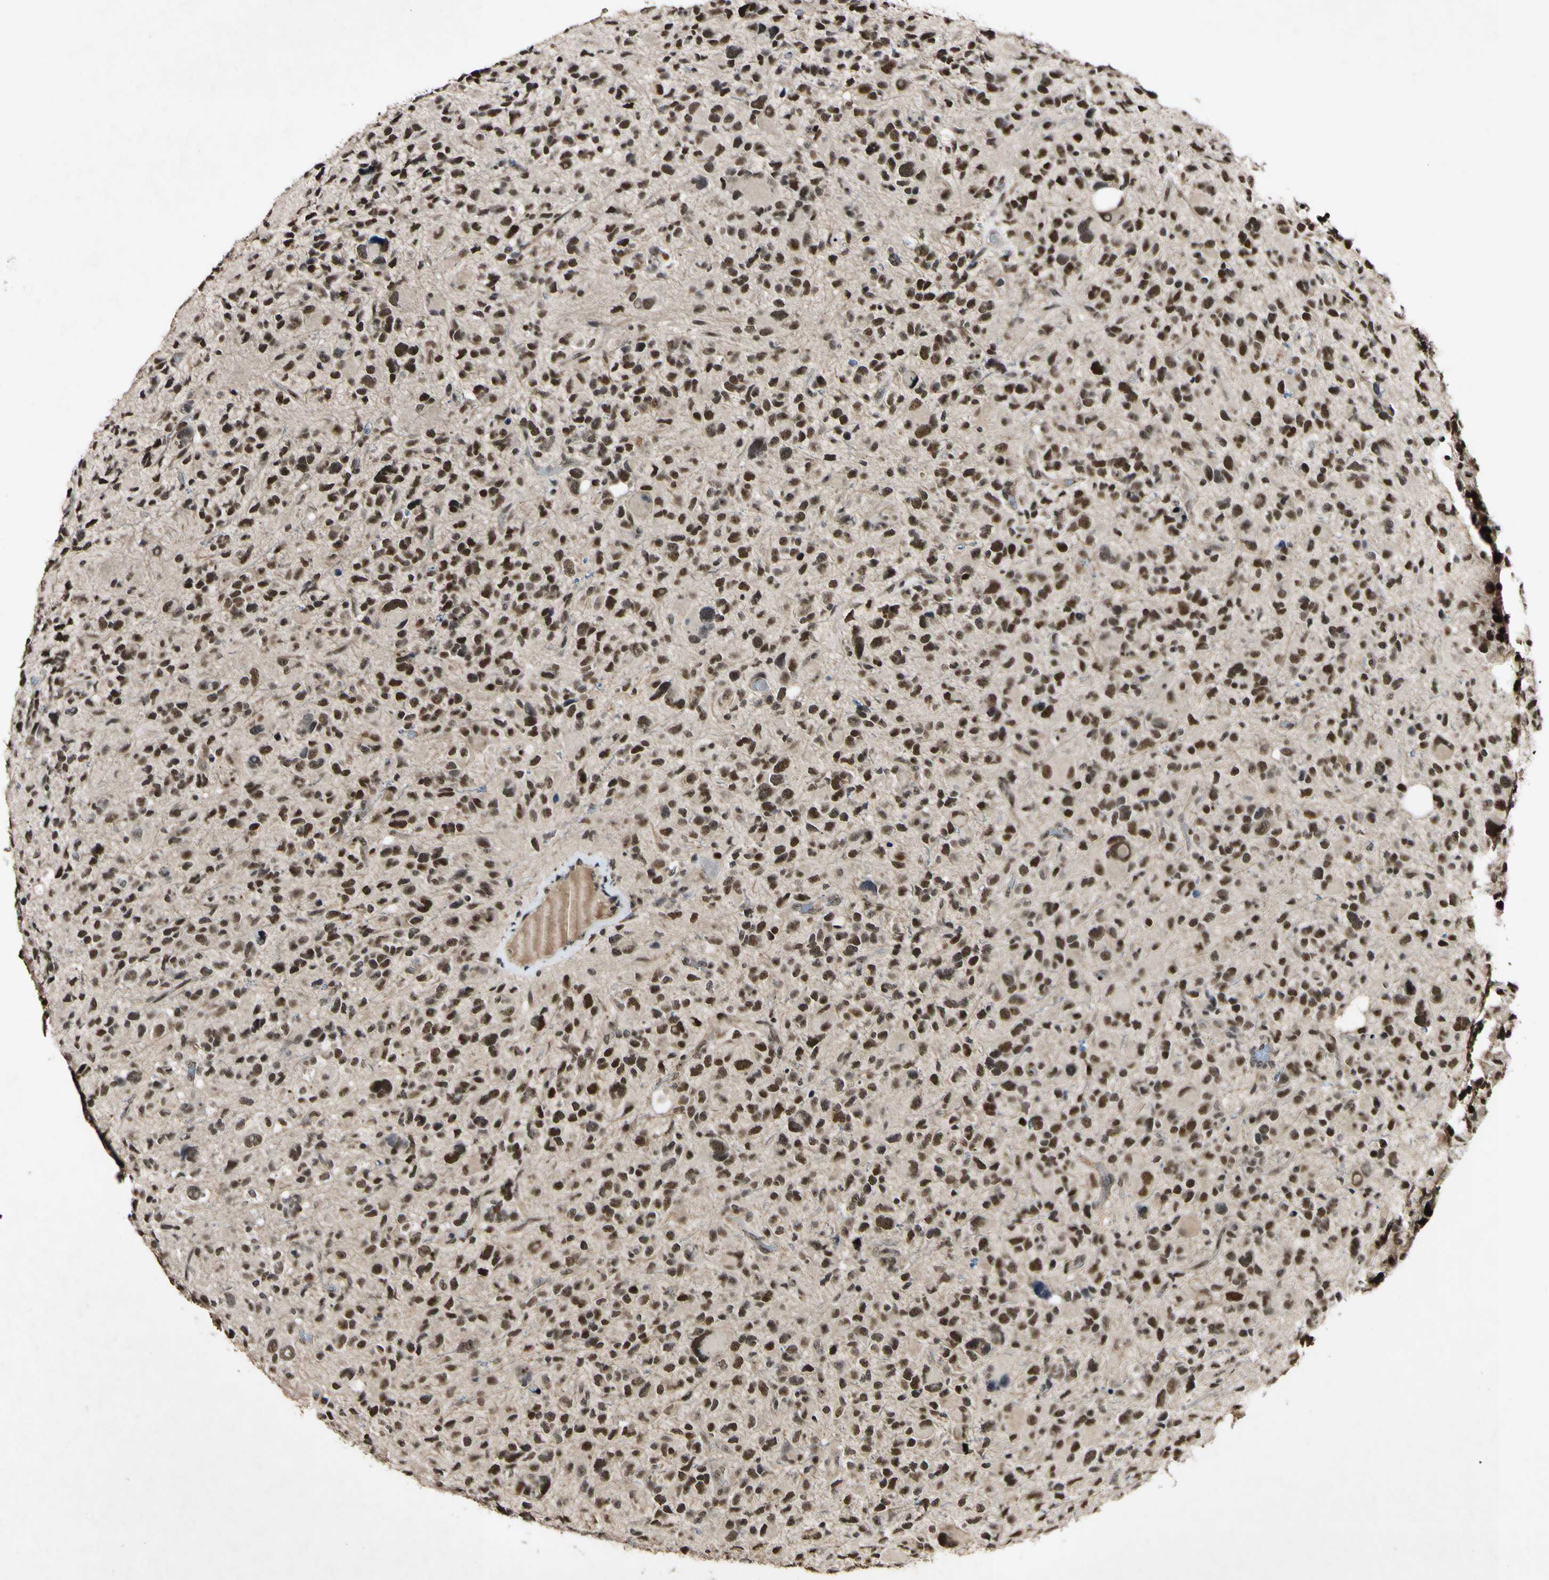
{"staining": {"intensity": "strong", "quantity": ">75%", "location": "nuclear"}, "tissue": "glioma", "cell_type": "Tumor cells", "image_type": "cancer", "snomed": [{"axis": "morphology", "description": "Glioma, malignant, High grade"}, {"axis": "topography", "description": "Brain"}], "caption": "Tumor cells reveal strong nuclear staining in approximately >75% of cells in glioma.", "gene": "POLR2F", "patient": {"sex": "male", "age": 48}}